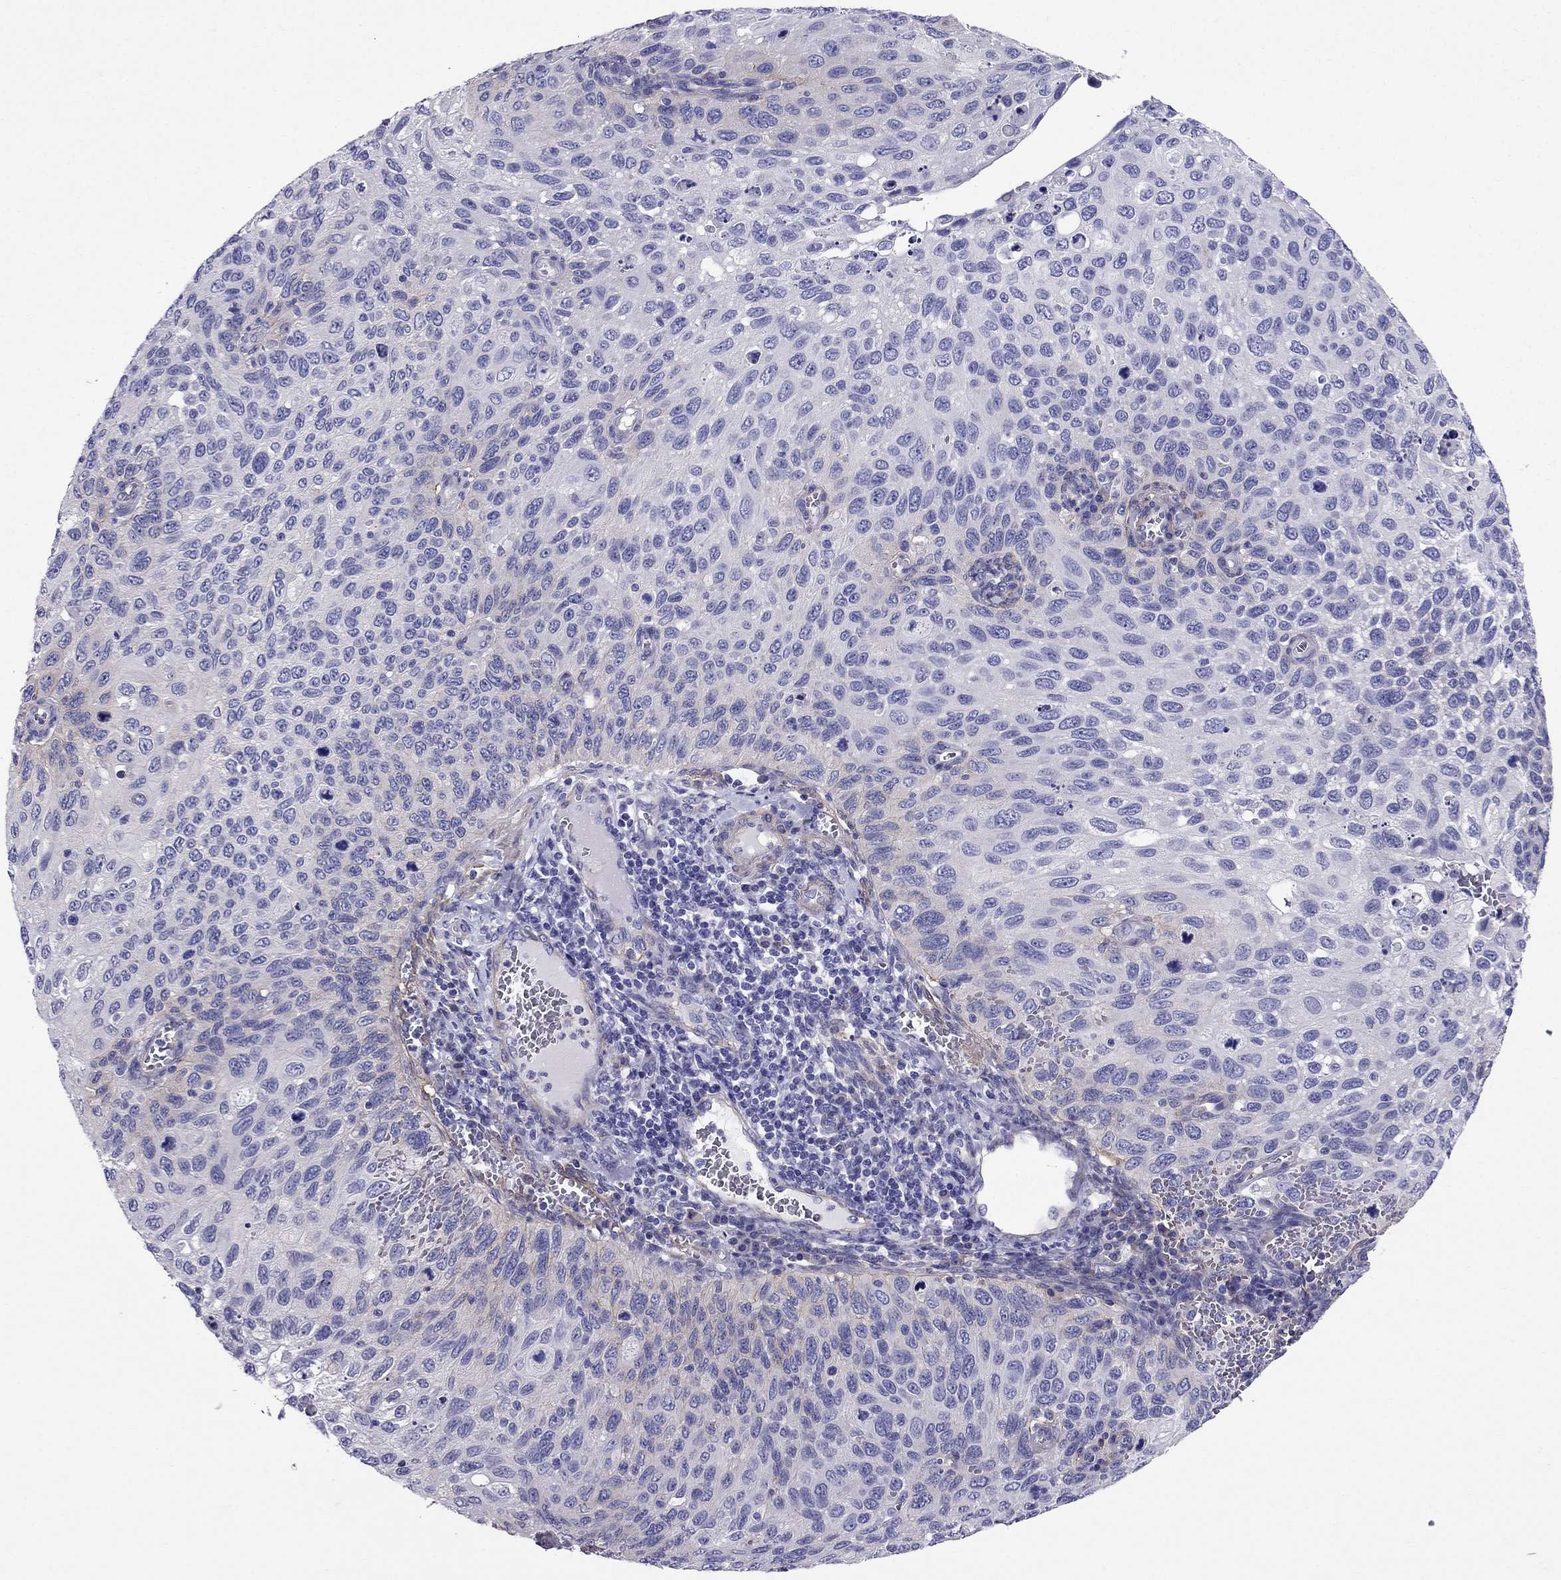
{"staining": {"intensity": "weak", "quantity": "<25%", "location": "cytoplasmic/membranous"}, "tissue": "cervical cancer", "cell_type": "Tumor cells", "image_type": "cancer", "snomed": [{"axis": "morphology", "description": "Squamous cell carcinoma, NOS"}, {"axis": "topography", "description": "Cervix"}], "caption": "Immunohistochemistry micrograph of neoplastic tissue: human squamous cell carcinoma (cervical) stained with DAB (3,3'-diaminobenzidine) exhibits no significant protein expression in tumor cells.", "gene": "GPR50", "patient": {"sex": "female", "age": 70}}